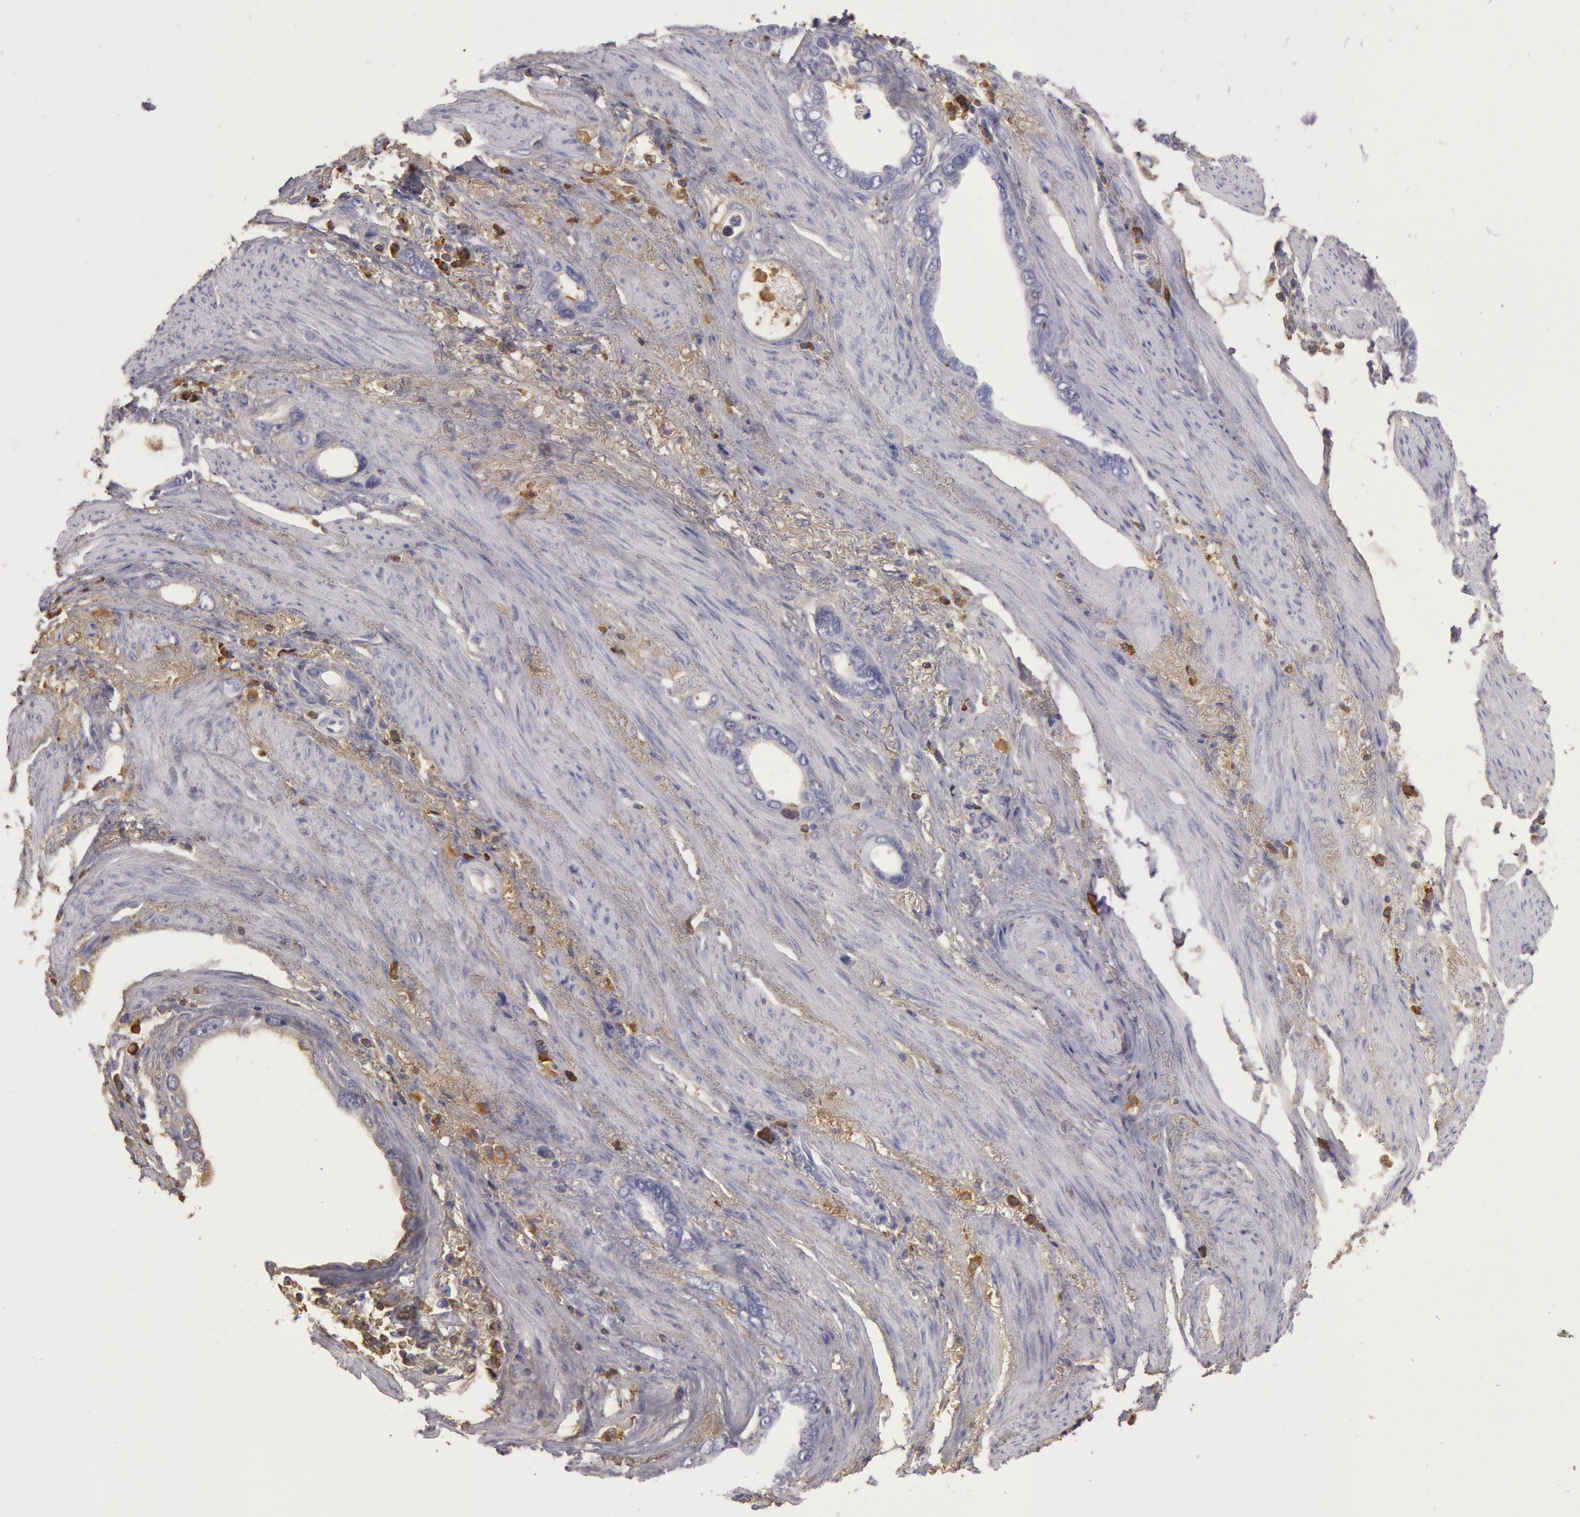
{"staining": {"intensity": "moderate", "quantity": "25%-75%", "location": "cytoplasmic/membranous"}, "tissue": "stomach cancer", "cell_type": "Tumor cells", "image_type": "cancer", "snomed": [{"axis": "morphology", "description": "Adenocarcinoma, NOS"}, {"axis": "topography", "description": "Stomach"}], "caption": "Human stomach adenocarcinoma stained for a protein (brown) exhibits moderate cytoplasmic/membranous positive staining in approximately 25%-75% of tumor cells.", "gene": "IGHG1", "patient": {"sex": "male", "age": 78}}